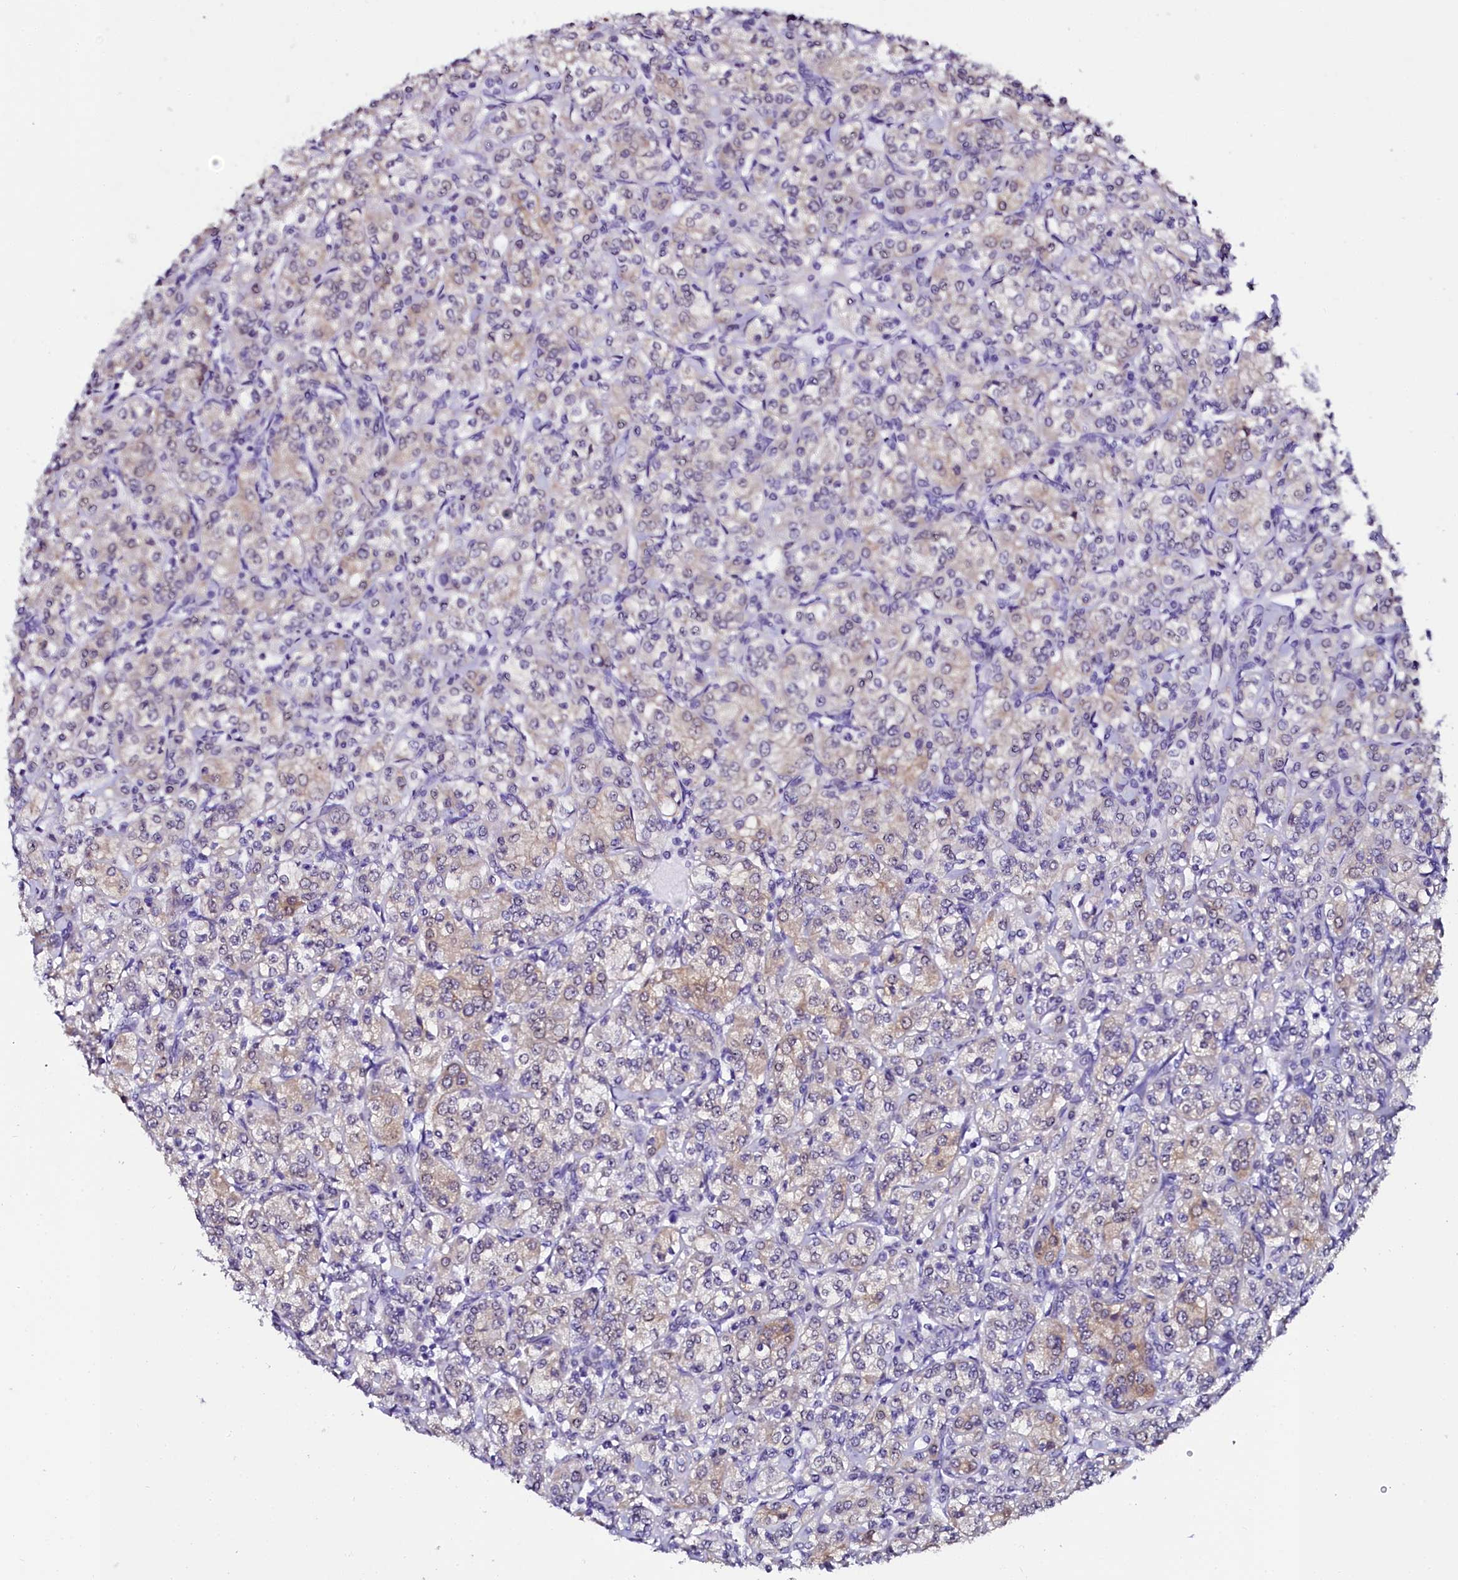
{"staining": {"intensity": "weak", "quantity": "25%-75%", "location": "cytoplasmic/membranous"}, "tissue": "renal cancer", "cell_type": "Tumor cells", "image_type": "cancer", "snomed": [{"axis": "morphology", "description": "Adenocarcinoma, NOS"}, {"axis": "topography", "description": "Kidney"}], "caption": "A brown stain shows weak cytoplasmic/membranous positivity of a protein in renal adenocarcinoma tumor cells.", "gene": "SORD", "patient": {"sex": "male", "age": 77}}